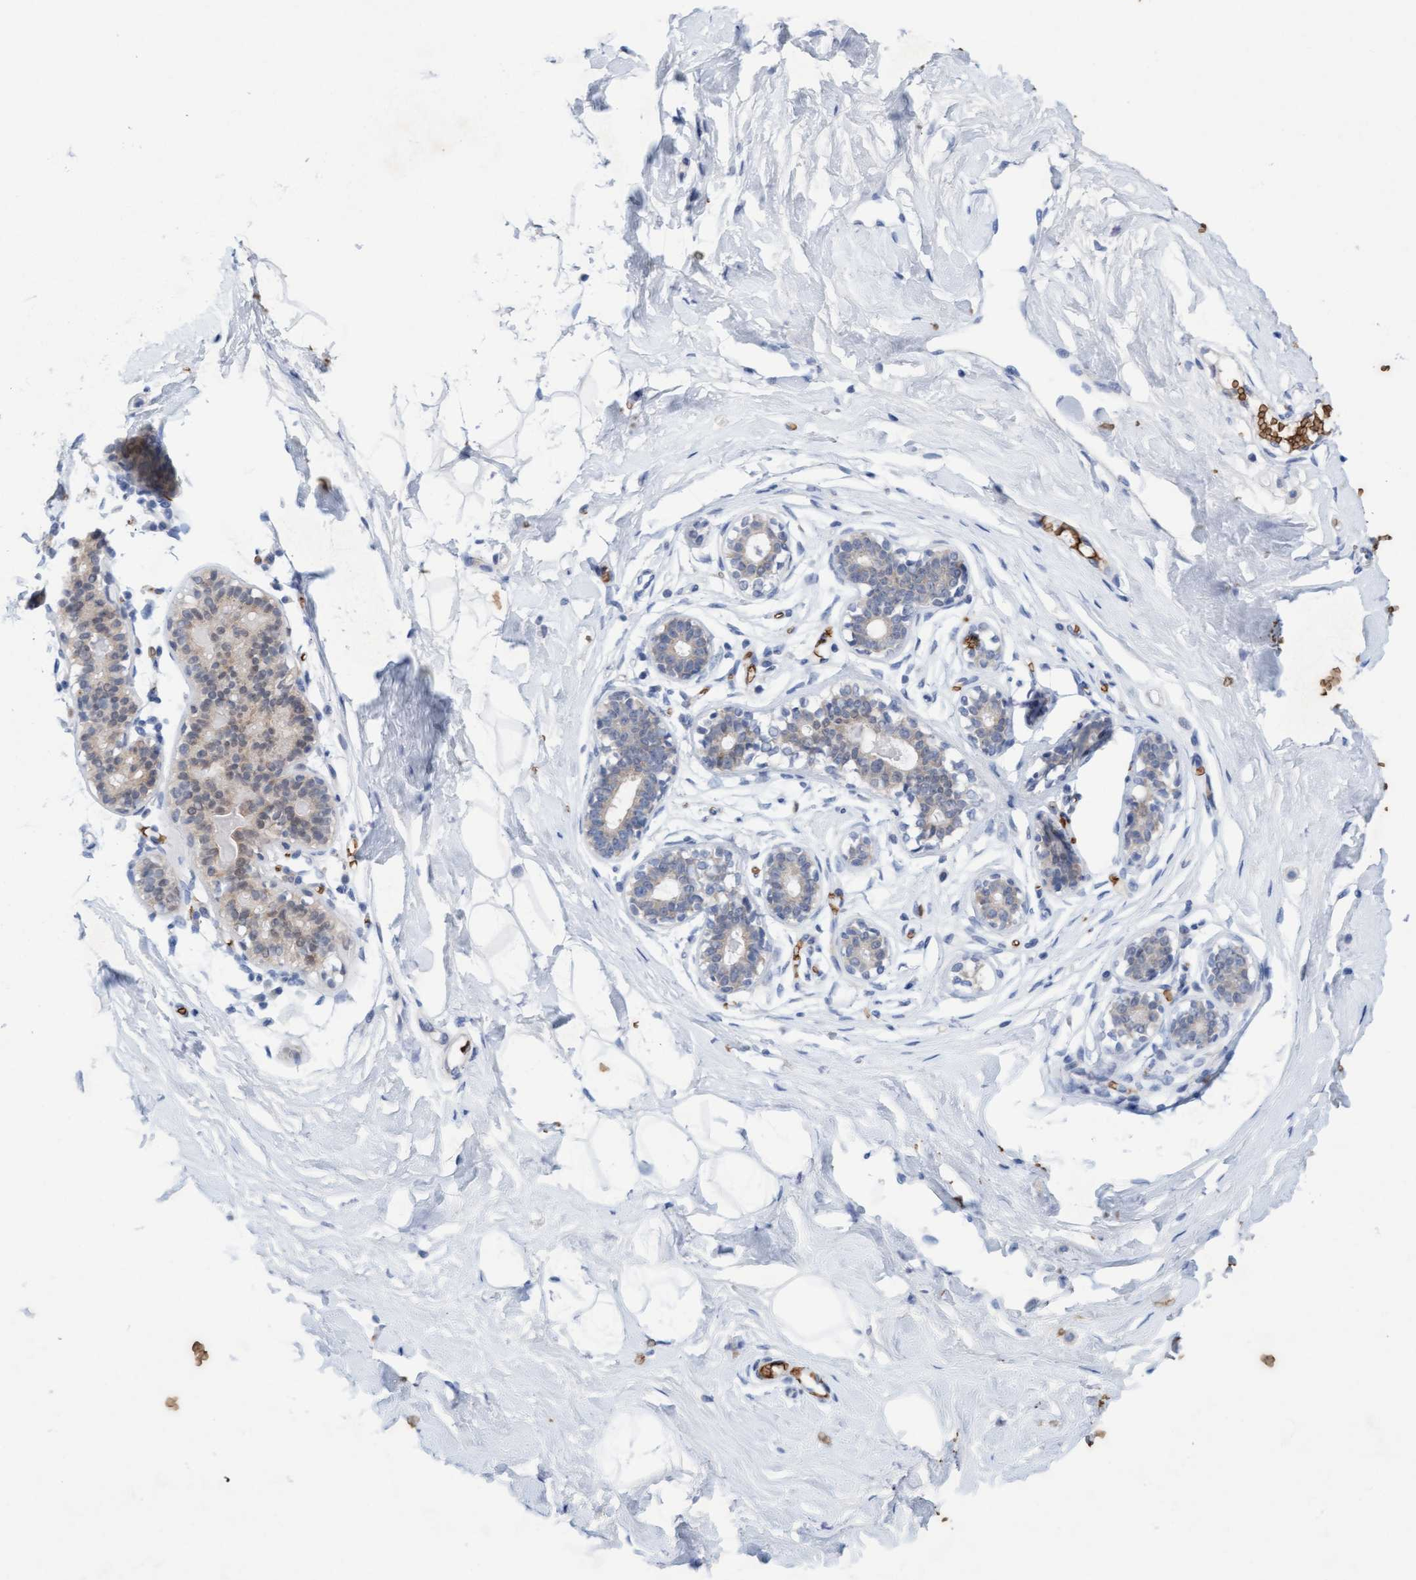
{"staining": {"intensity": "negative", "quantity": "none", "location": "none"}, "tissue": "breast", "cell_type": "Adipocytes", "image_type": "normal", "snomed": [{"axis": "morphology", "description": "Normal tissue, NOS"}, {"axis": "topography", "description": "Breast"}], "caption": "Immunohistochemical staining of normal breast demonstrates no significant staining in adipocytes.", "gene": "SPEM2", "patient": {"sex": "female", "age": 23}}